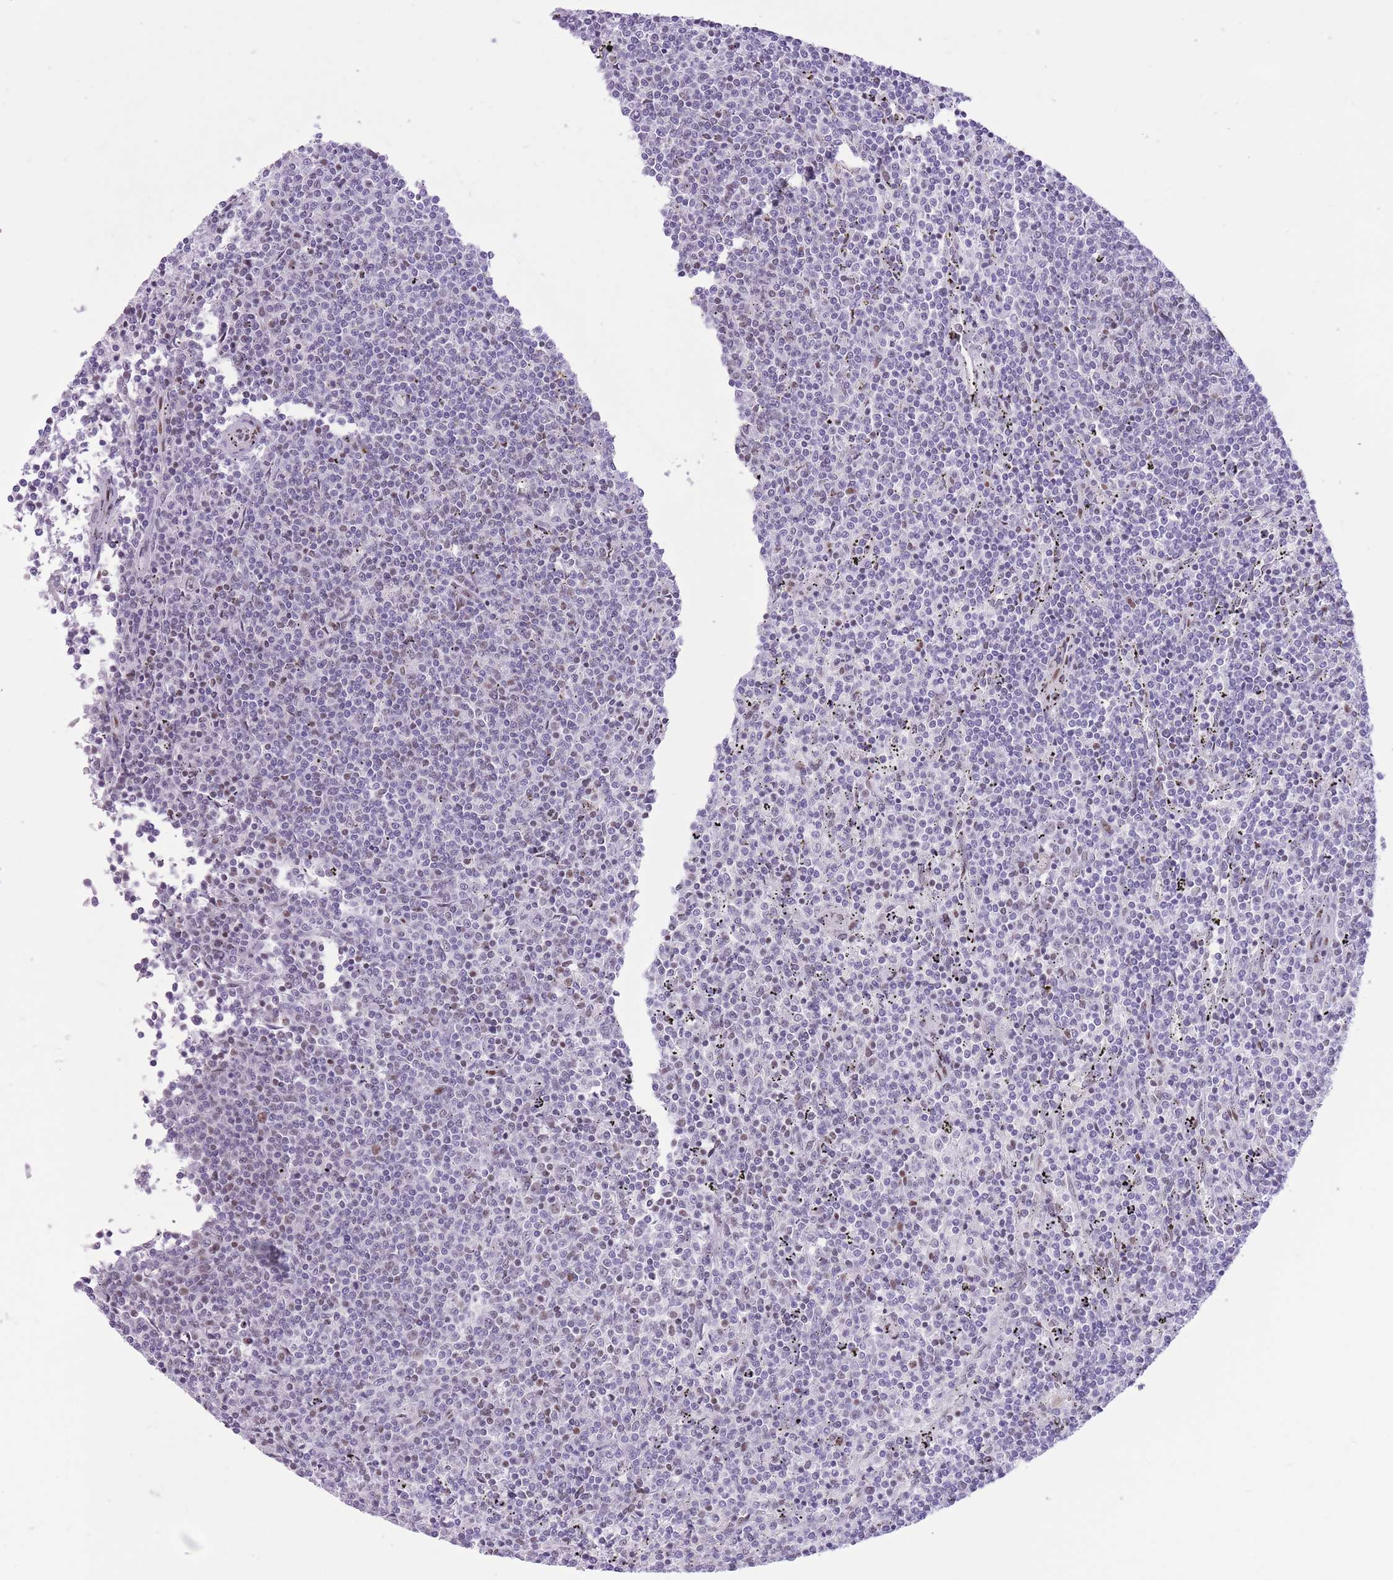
{"staining": {"intensity": "moderate", "quantity": "<25%", "location": "nuclear"}, "tissue": "lymphoma", "cell_type": "Tumor cells", "image_type": "cancer", "snomed": [{"axis": "morphology", "description": "Malignant lymphoma, non-Hodgkin's type, Low grade"}, {"axis": "topography", "description": "Spleen"}], "caption": "Lymphoma stained with a brown dye exhibits moderate nuclear positive staining in about <25% of tumor cells.", "gene": "ZBED5", "patient": {"sex": "female", "age": 50}}